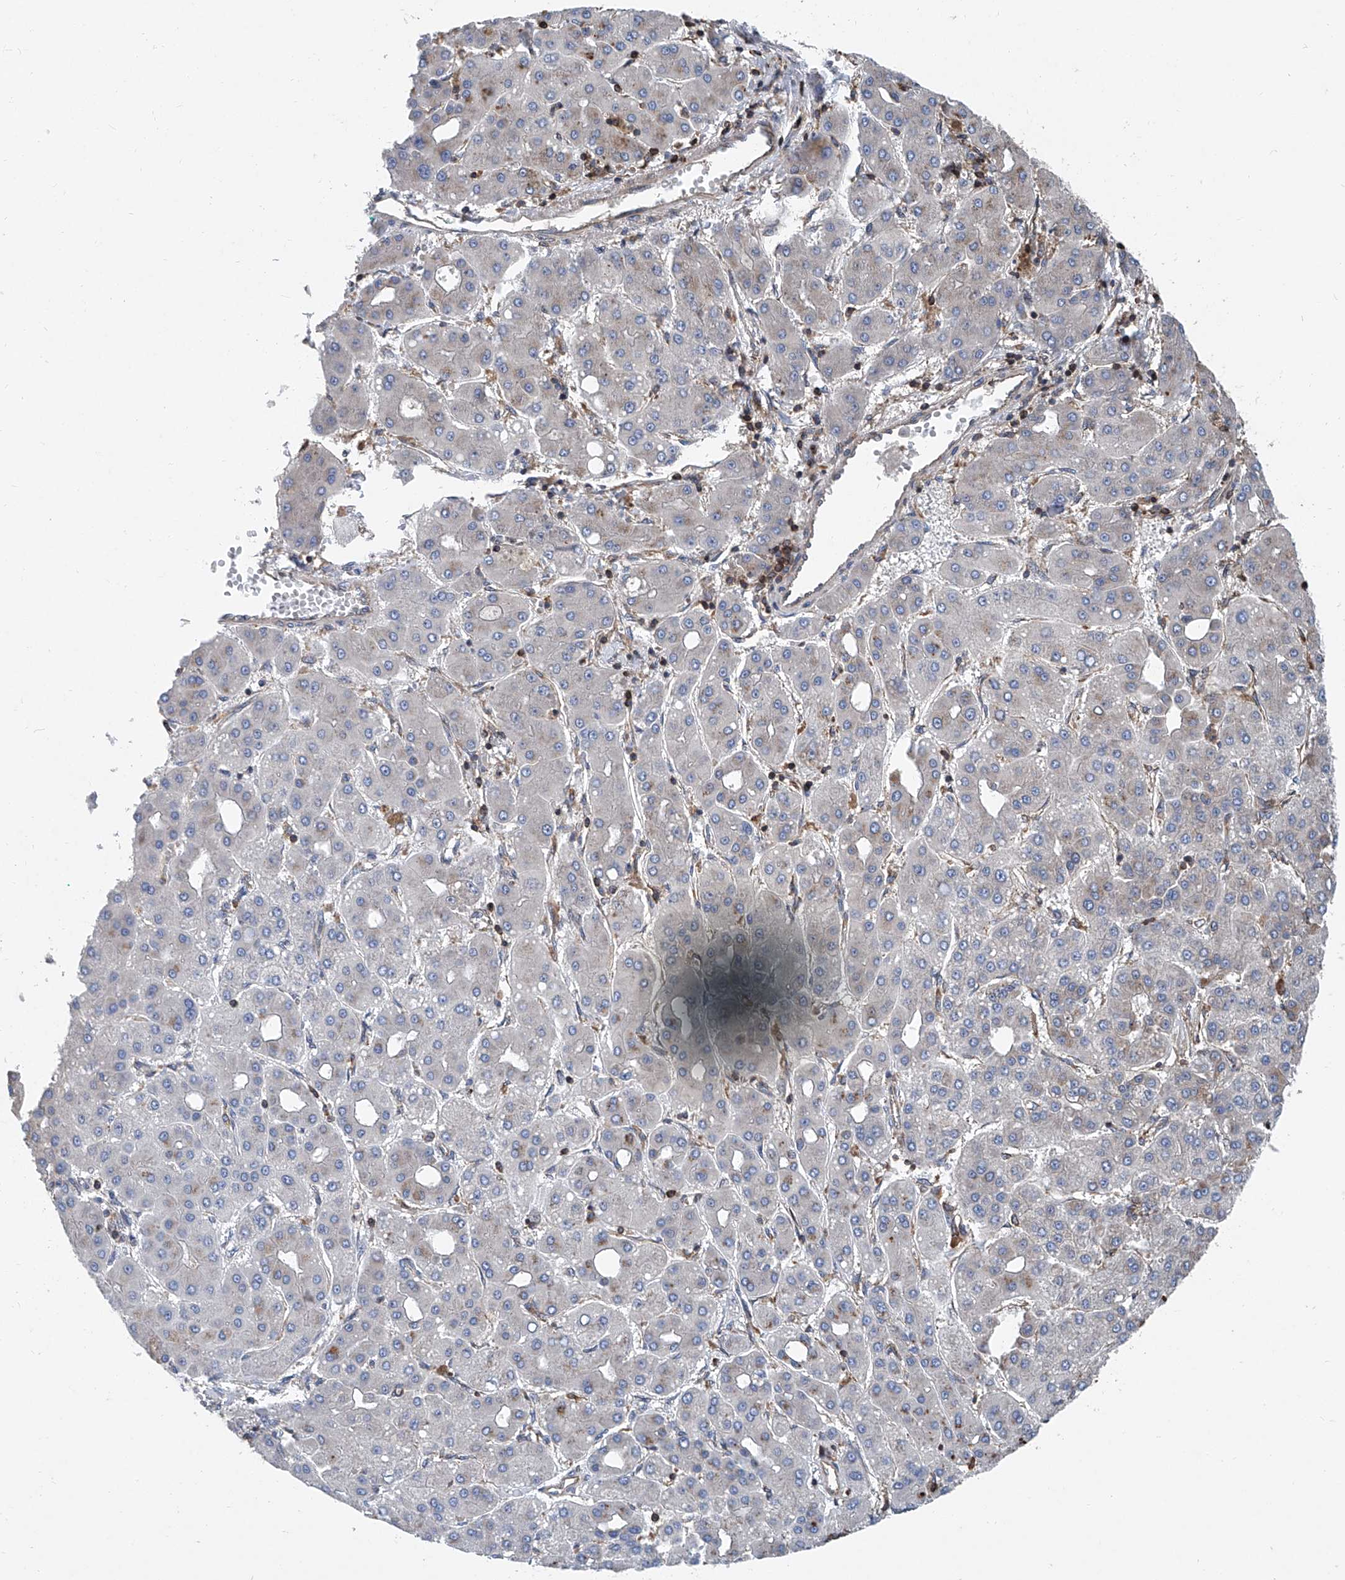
{"staining": {"intensity": "negative", "quantity": "none", "location": "none"}, "tissue": "liver cancer", "cell_type": "Tumor cells", "image_type": "cancer", "snomed": [{"axis": "morphology", "description": "Carcinoma, Hepatocellular, NOS"}, {"axis": "topography", "description": "Liver"}], "caption": "Liver cancer was stained to show a protein in brown. There is no significant staining in tumor cells. The staining was performed using DAB (3,3'-diaminobenzidine) to visualize the protein expression in brown, while the nuclei were stained in blue with hematoxylin (Magnification: 20x).", "gene": "TRIM38", "patient": {"sex": "male", "age": 65}}